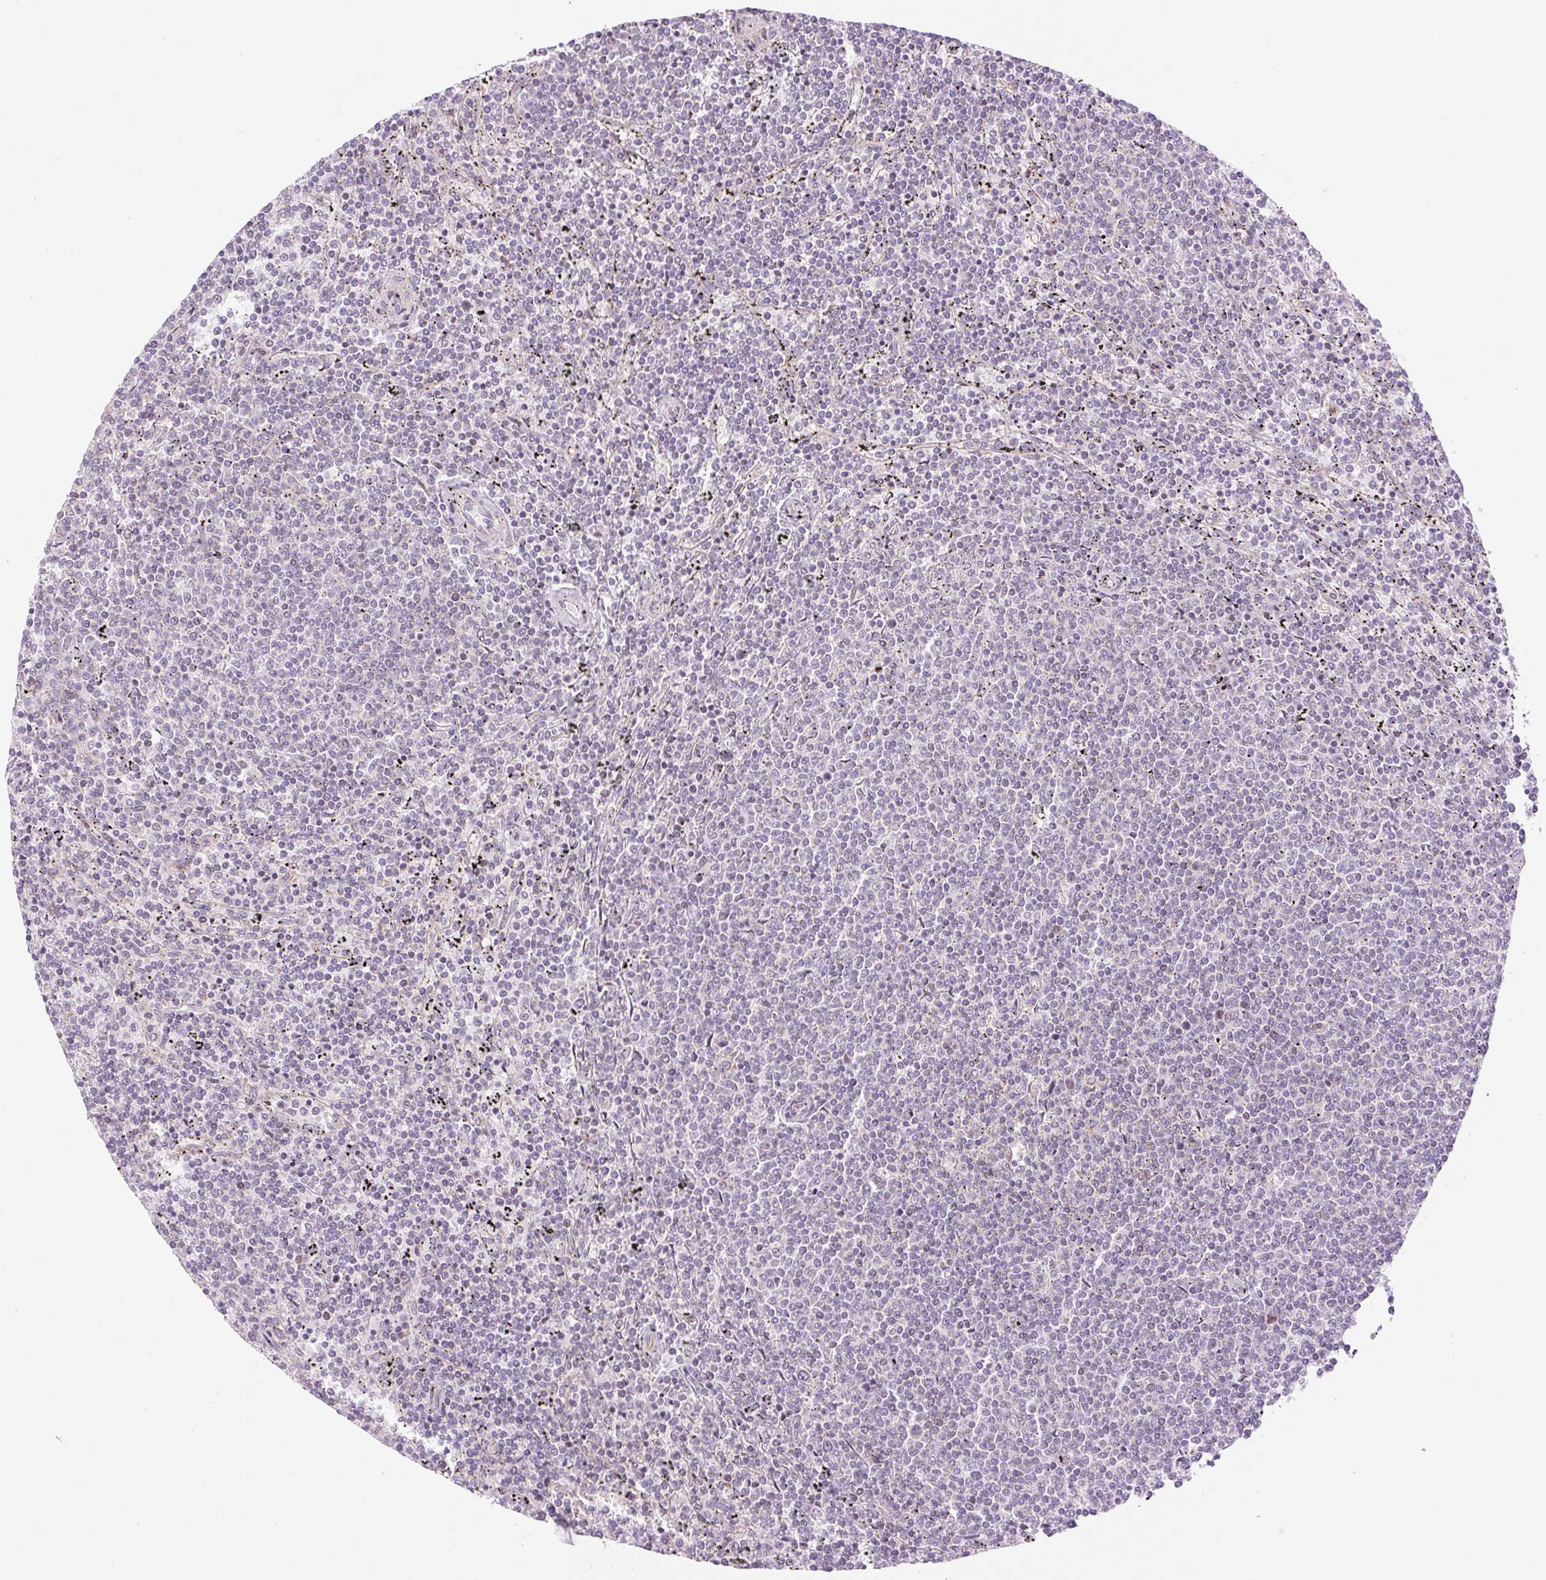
{"staining": {"intensity": "negative", "quantity": "none", "location": "none"}, "tissue": "lymphoma", "cell_type": "Tumor cells", "image_type": "cancer", "snomed": [{"axis": "morphology", "description": "Malignant lymphoma, non-Hodgkin's type, Low grade"}, {"axis": "topography", "description": "Spleen"}], "caption": "DAB immunohistochemical staining of human lymphoma exhibits no significant staining in tumor cells. (DAB (3,3'-diaminobenzidine) immunohistochemistry with hematoxylin counter stain).", "gene": "ZNF394", "patient": {"sex": "female", "age": 50}}